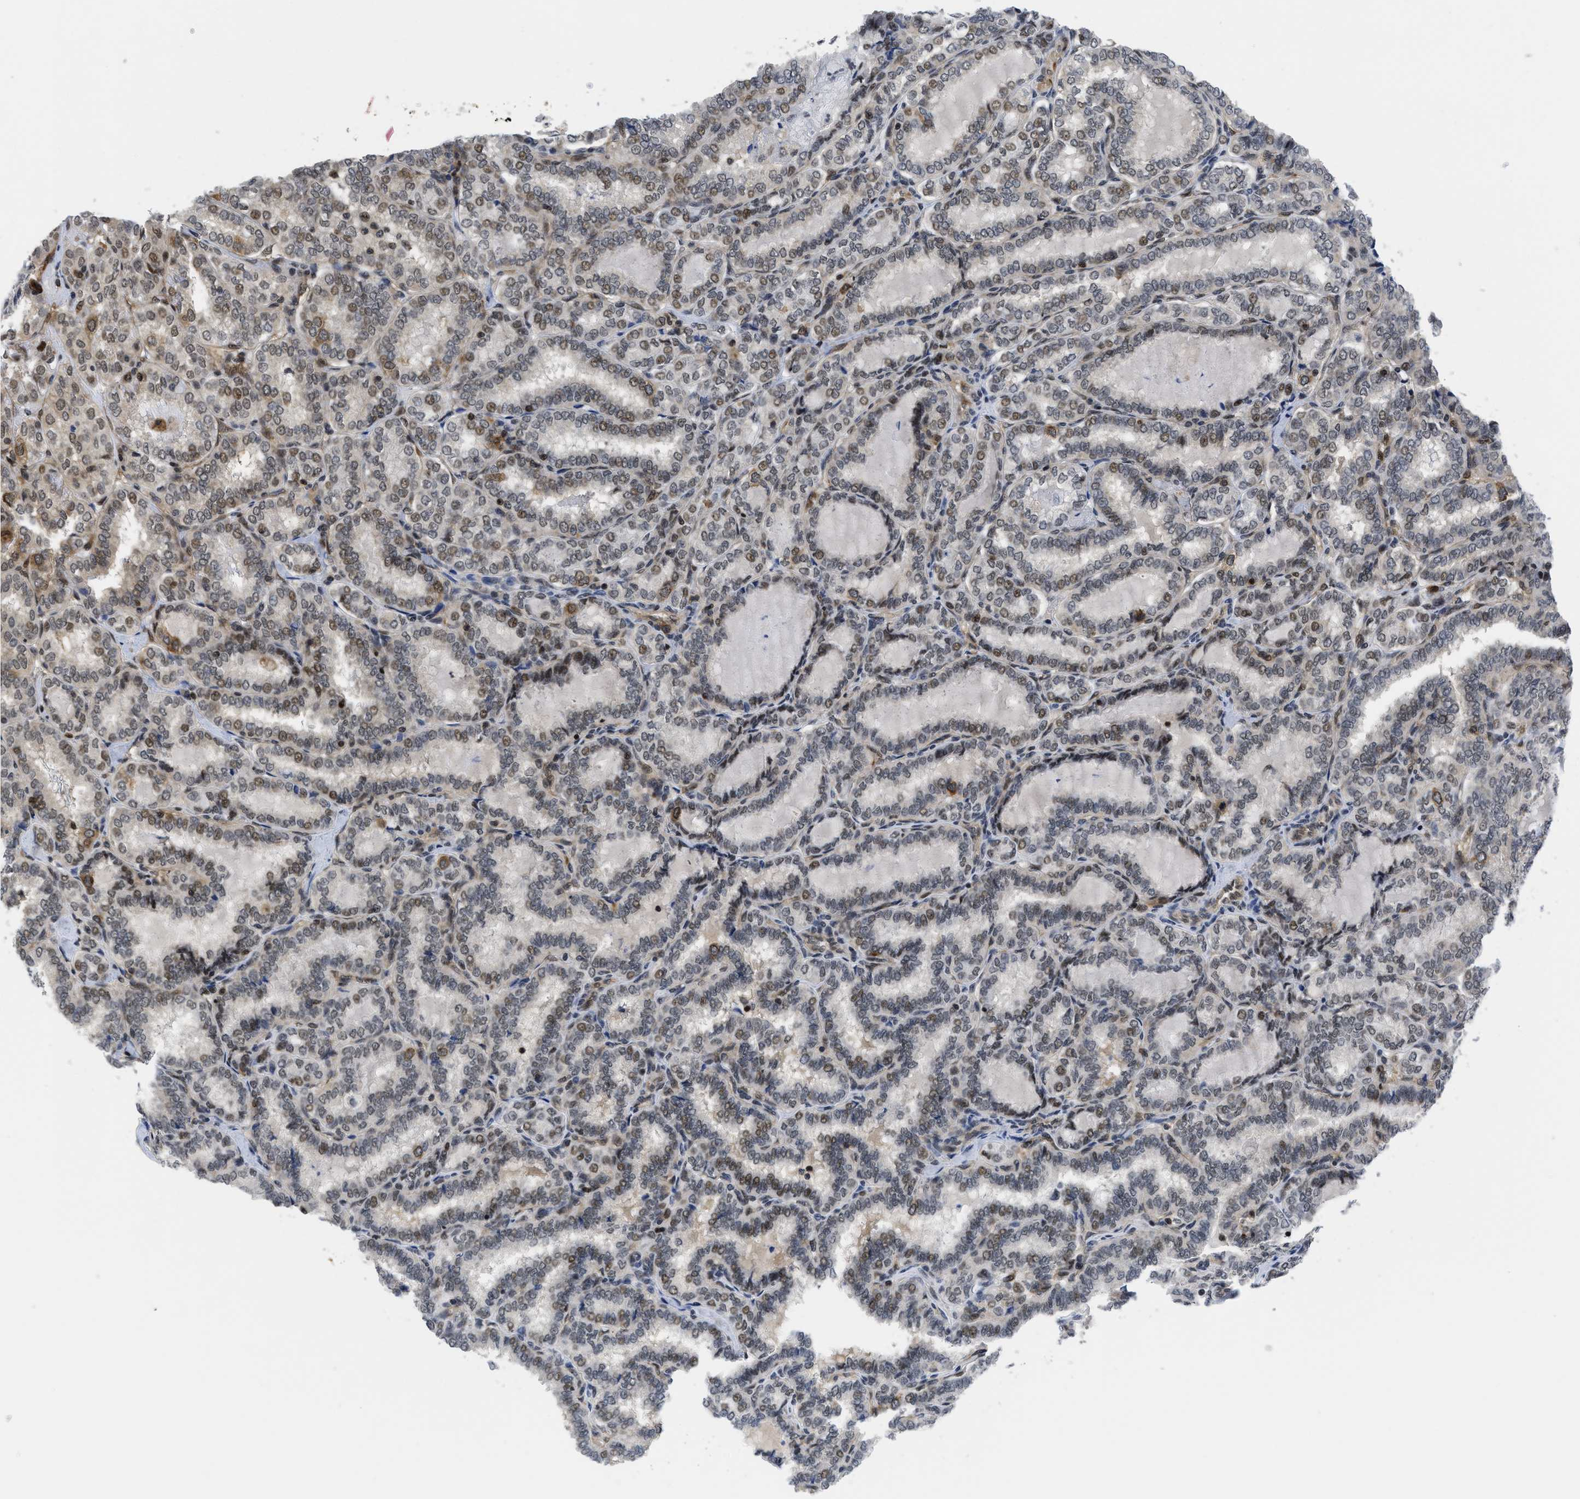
{"staining": {"intensity": "weak", "quantity": "25%-75%", "location": "cytoplasmic/membranous,nuclear"}, "tissue": "thyroid cancer", "cell_type": "Tumor cells", "image_type": "cancer", "snomed": [{"axis": "morphology", "description": "Normal tissue, NOS"}, {"axis": "morphology", "description": "Papillary adenocarcinoma, NOS"}, {"axis": "topography", "description": "Thyroid gland"}], "caption": "IHC image of human thyroid papillary adenocarcinoma stained for a protein (brown), which shows low levels of weak cytoplasmic/membranous and nuclear positivity in approximately 25%-75% of tumor cells.", "gene": "HIF1A", "patient": {"sex": "female", "age": 30}}